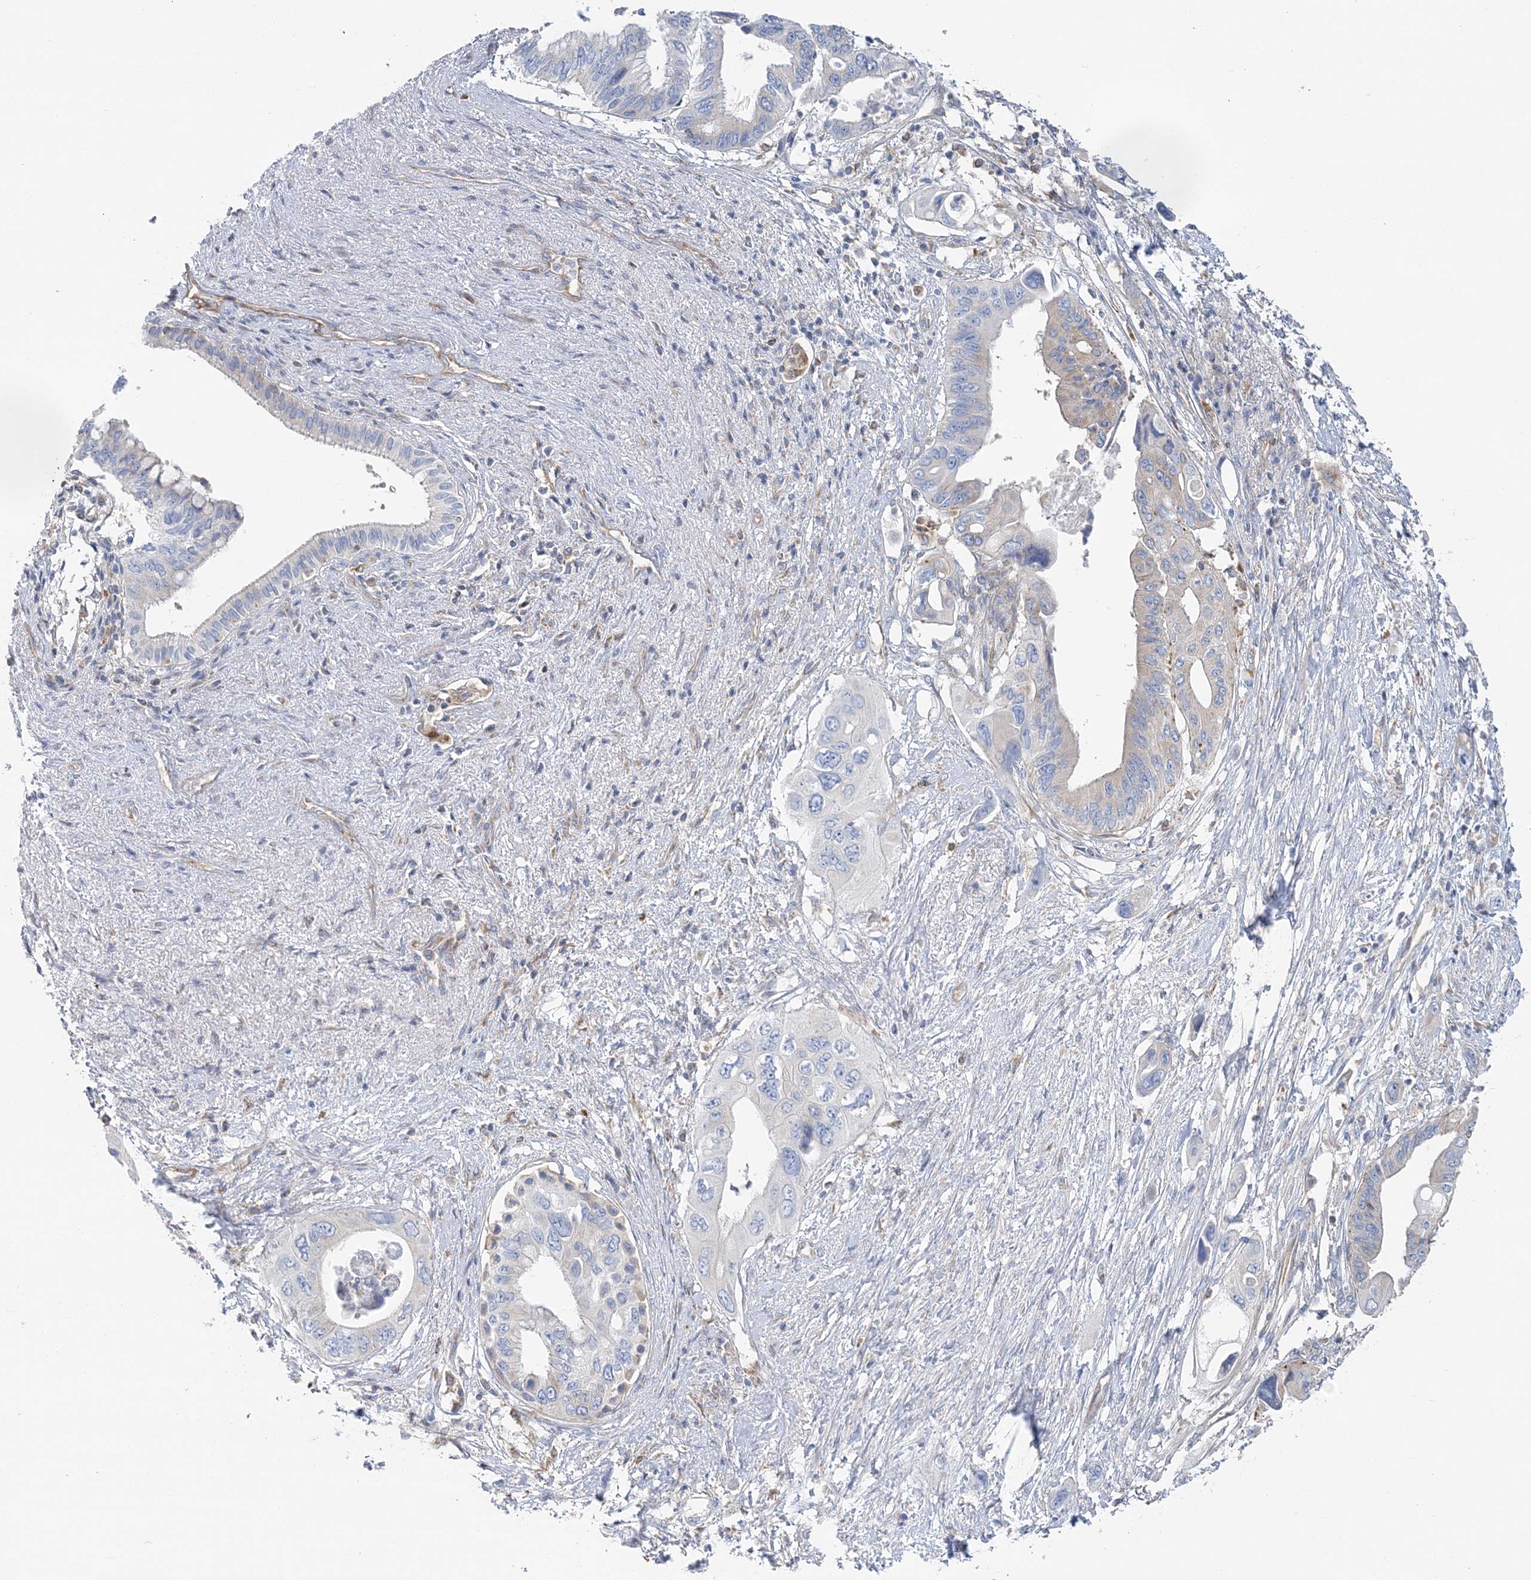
{"staining": {"intensity": "weak", "quantity": "<25%", "location": "cytoplasmic/membranous"}, "tissue": "pancreatic cancer", "cell_type": "Tumor cells", "image_type": "cancer", "snomed": [{"axis": "morphology", "description": "Adenocarcinoma, NOS"}, {"axis": "topography", "description": "Pancreas"}], "caption": "There is no significant positivity in tumor cells of pancreatic cancer.", "gene": "FAM114A2", "patient": {"sex": "male", "age": 66}}